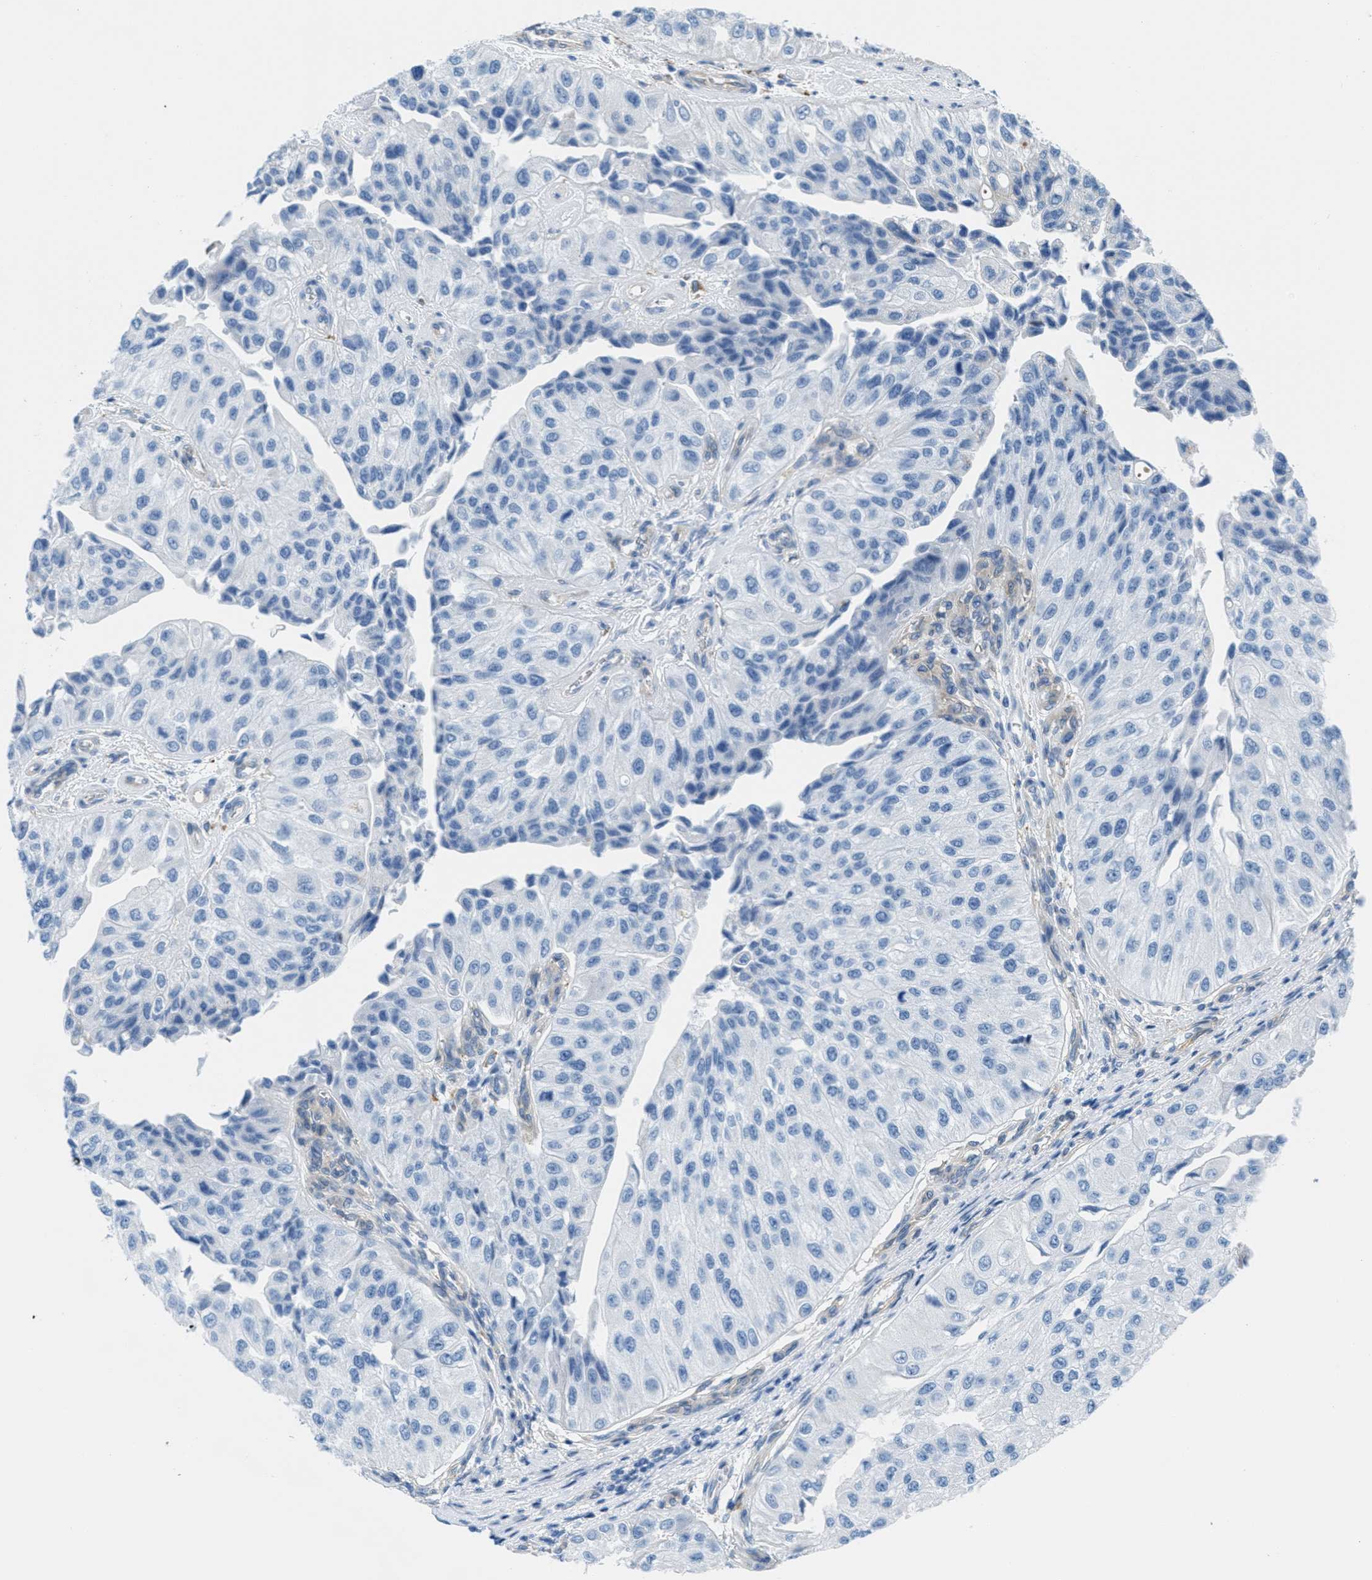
{"staining": {"intensity": "negative", "quantity": "none", "location": "none"}, "tissue": "urothelial cancer", "cell_type": "Tumor cells", "image_type": "cancer", "snomed": [{"axis": "morphology", "description": "Urothelial carcinoma, High grade"}, {"axis": "topography", "description": "Kidney"}, {"axis": "topography", "description": "Urinary bladder"}], "caption": "Immunohistochemistry of urothelial cancer displays no staining in tumor cells.", "gene": "MAPRE2", "patient": {"sex": "male", "age": 77}}